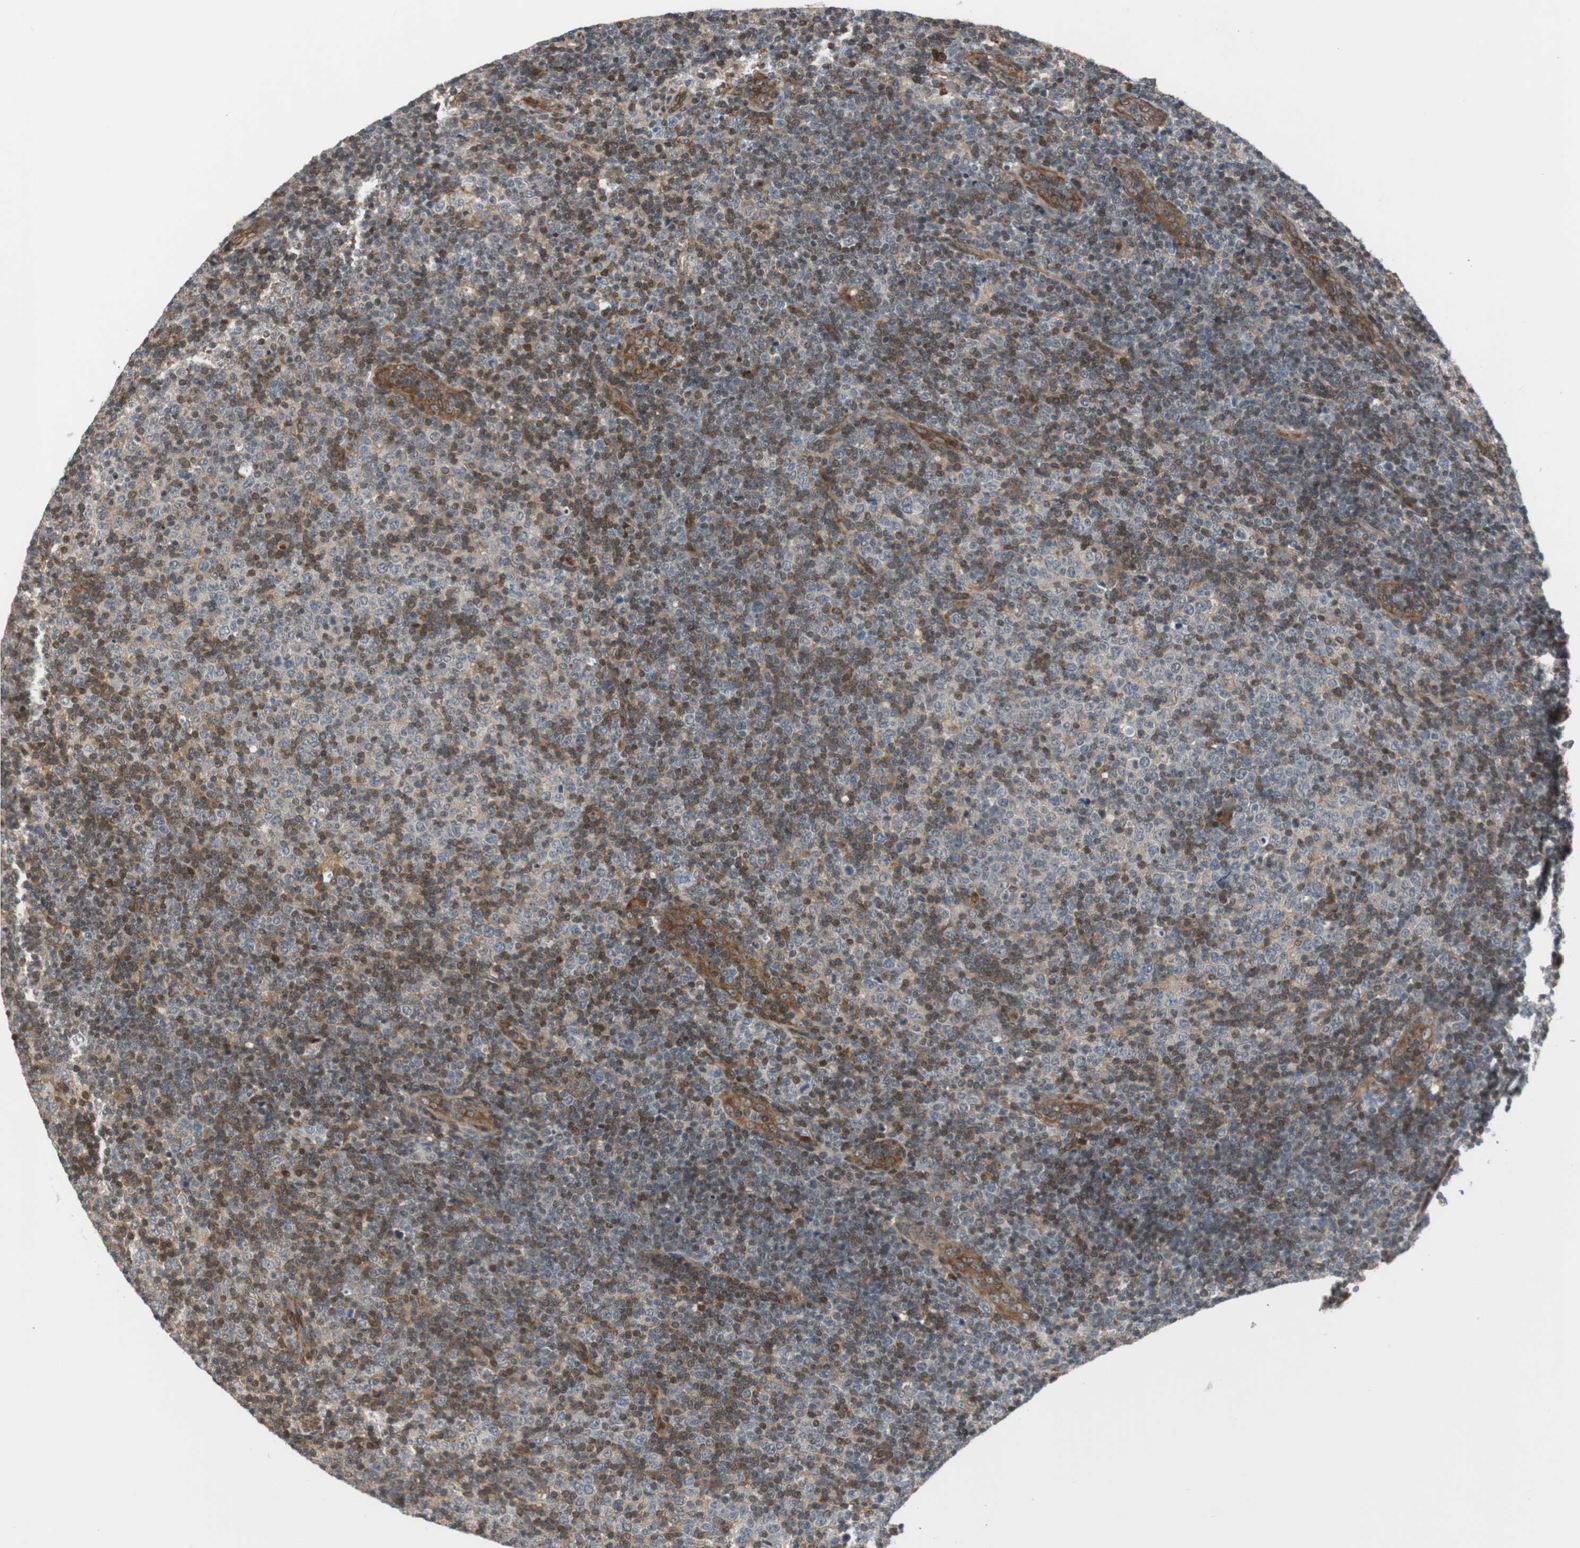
{"staining": {"intensity": "moderate", "quantity": "25%-75%", "location": "cytoplasmic/membranous"}, "tissue": "lymphoma", "cell_type": "Tumor cells", "image_type": "cancer", "snomed": [{"axis": "morphology", "description": "Malignant lymphoma, non-Hodgkin's type, Low grade"}, {"axis": "topography", "description": "Lymph node"}], "caption": "High-power microscopy captured an immunohistochemistry (IHC) micrograph of lymphoma, revealing moderate cytoplasmic/membranous staining in about 25%-75% of tumor cells.", "gene": "ZNF512B", "patient": {"sex": "male", "age": 70}}